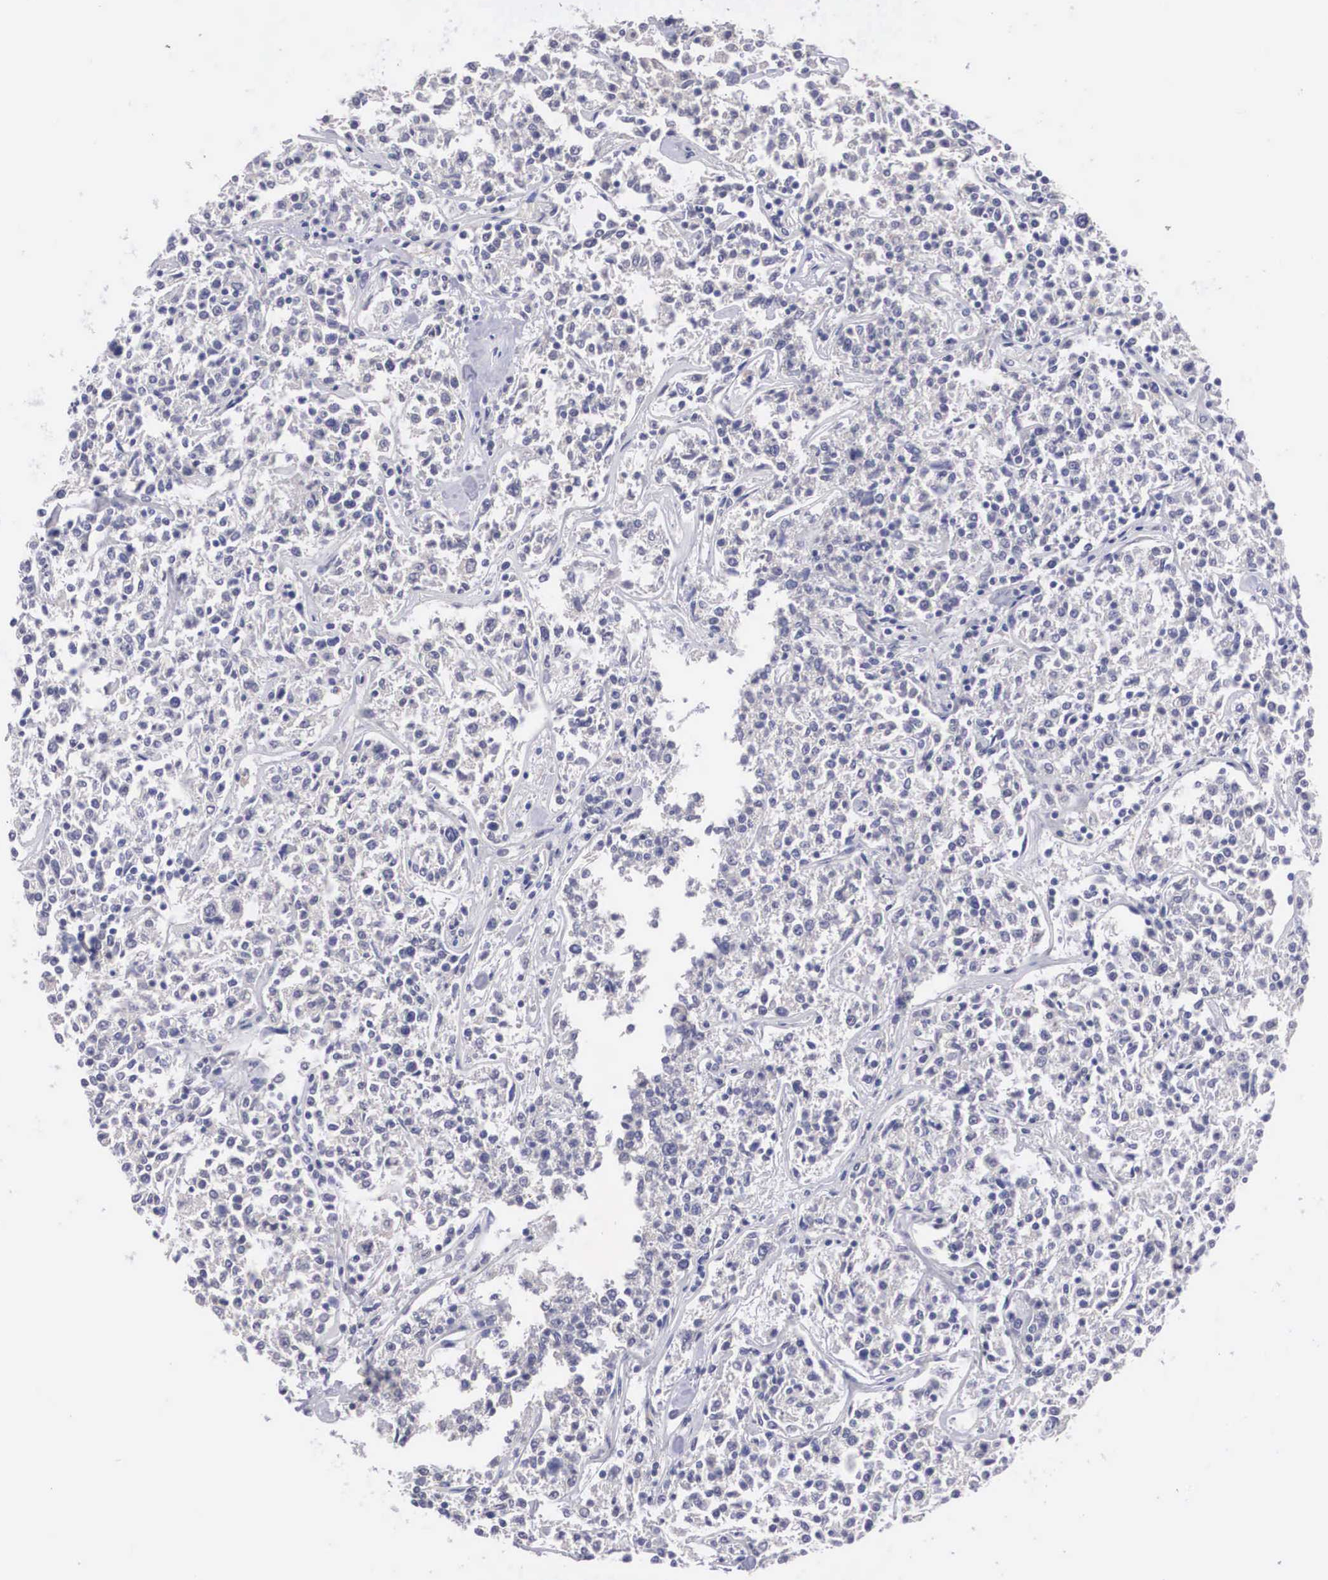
{"staining": {"intensity": "negative", "quantity": "none", "location": "none"}, "tissue": "lymphoma", "cell_type": "Tumor cells", "image_type": "cancer", "snomed": [{"axis": "morphology", "description": "Malignant lymphoma, non-Hodgkin's type, Low grade"}, {"axis": "topography", "description": "Small intestine"}], "caption": "Tumor cells show no significant positivity in malignant lymphoma, non-Hodgkin's type (low-grade).", "gene": "ABHD4", "patient": {"sex": "female", "age": 59}}